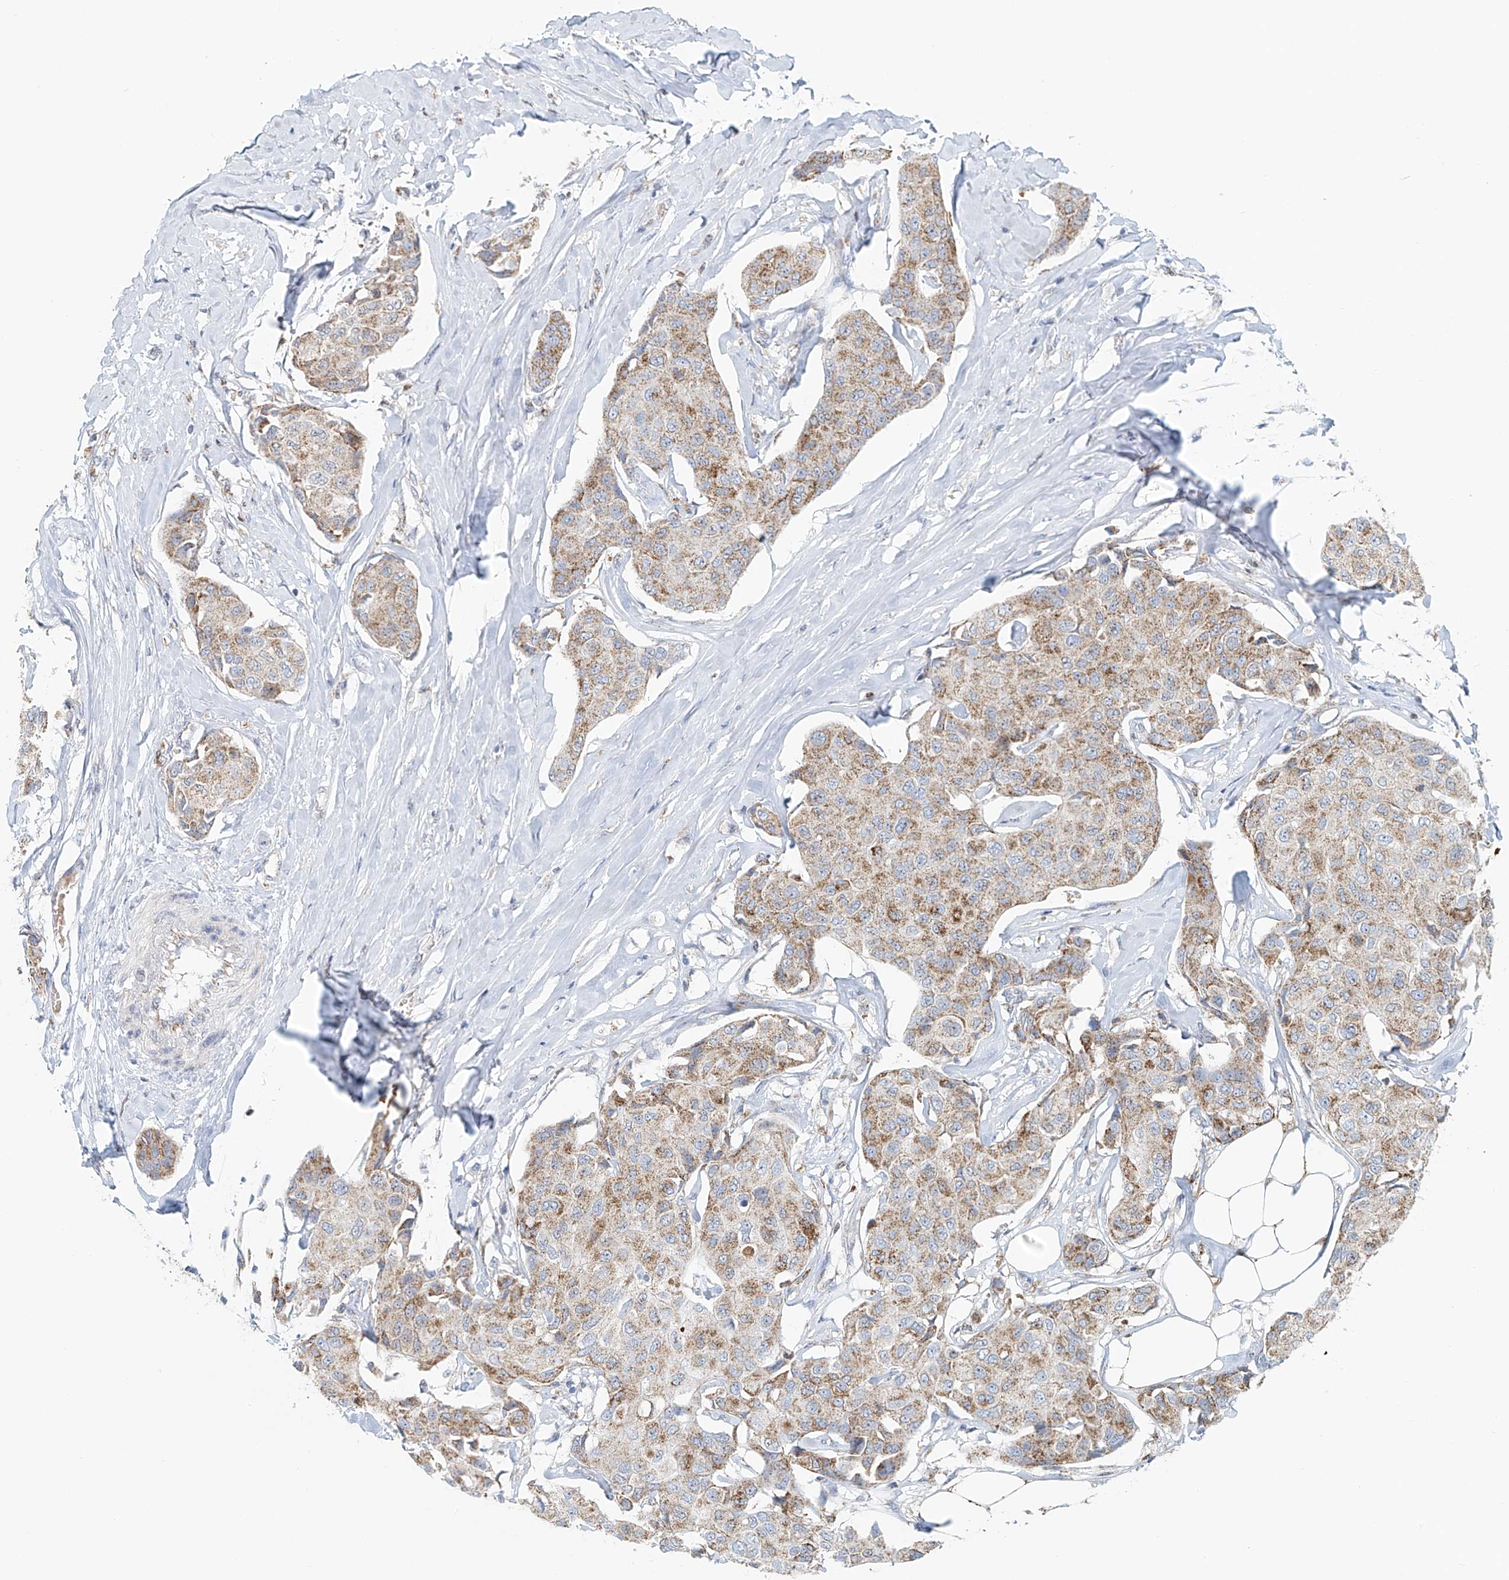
{"staining": {"intensity": "moderate", "quantity": ">75%", "location": "cytoplasmic/membranous"}, "tissue": "breast cancer", "cell_type": "Tumor cells", "image_type": "cancer", "snomed": [{"axis": "morphology", "description": "Duct carcinoma"}, {"axis": "topography", "description": "Breast"}], "caption": "Breast cancer (intraductal carcinoma) tissue demonstrates moderate cytoplasmic/membranous expression in approximately >75% of tumor cells, visualized by immunohistochemistry. (DAB = brown stain, brightfield microscopy at high magnification).", "gene": "PTPRA", "patient": {"sex": "female", "age": 80}}